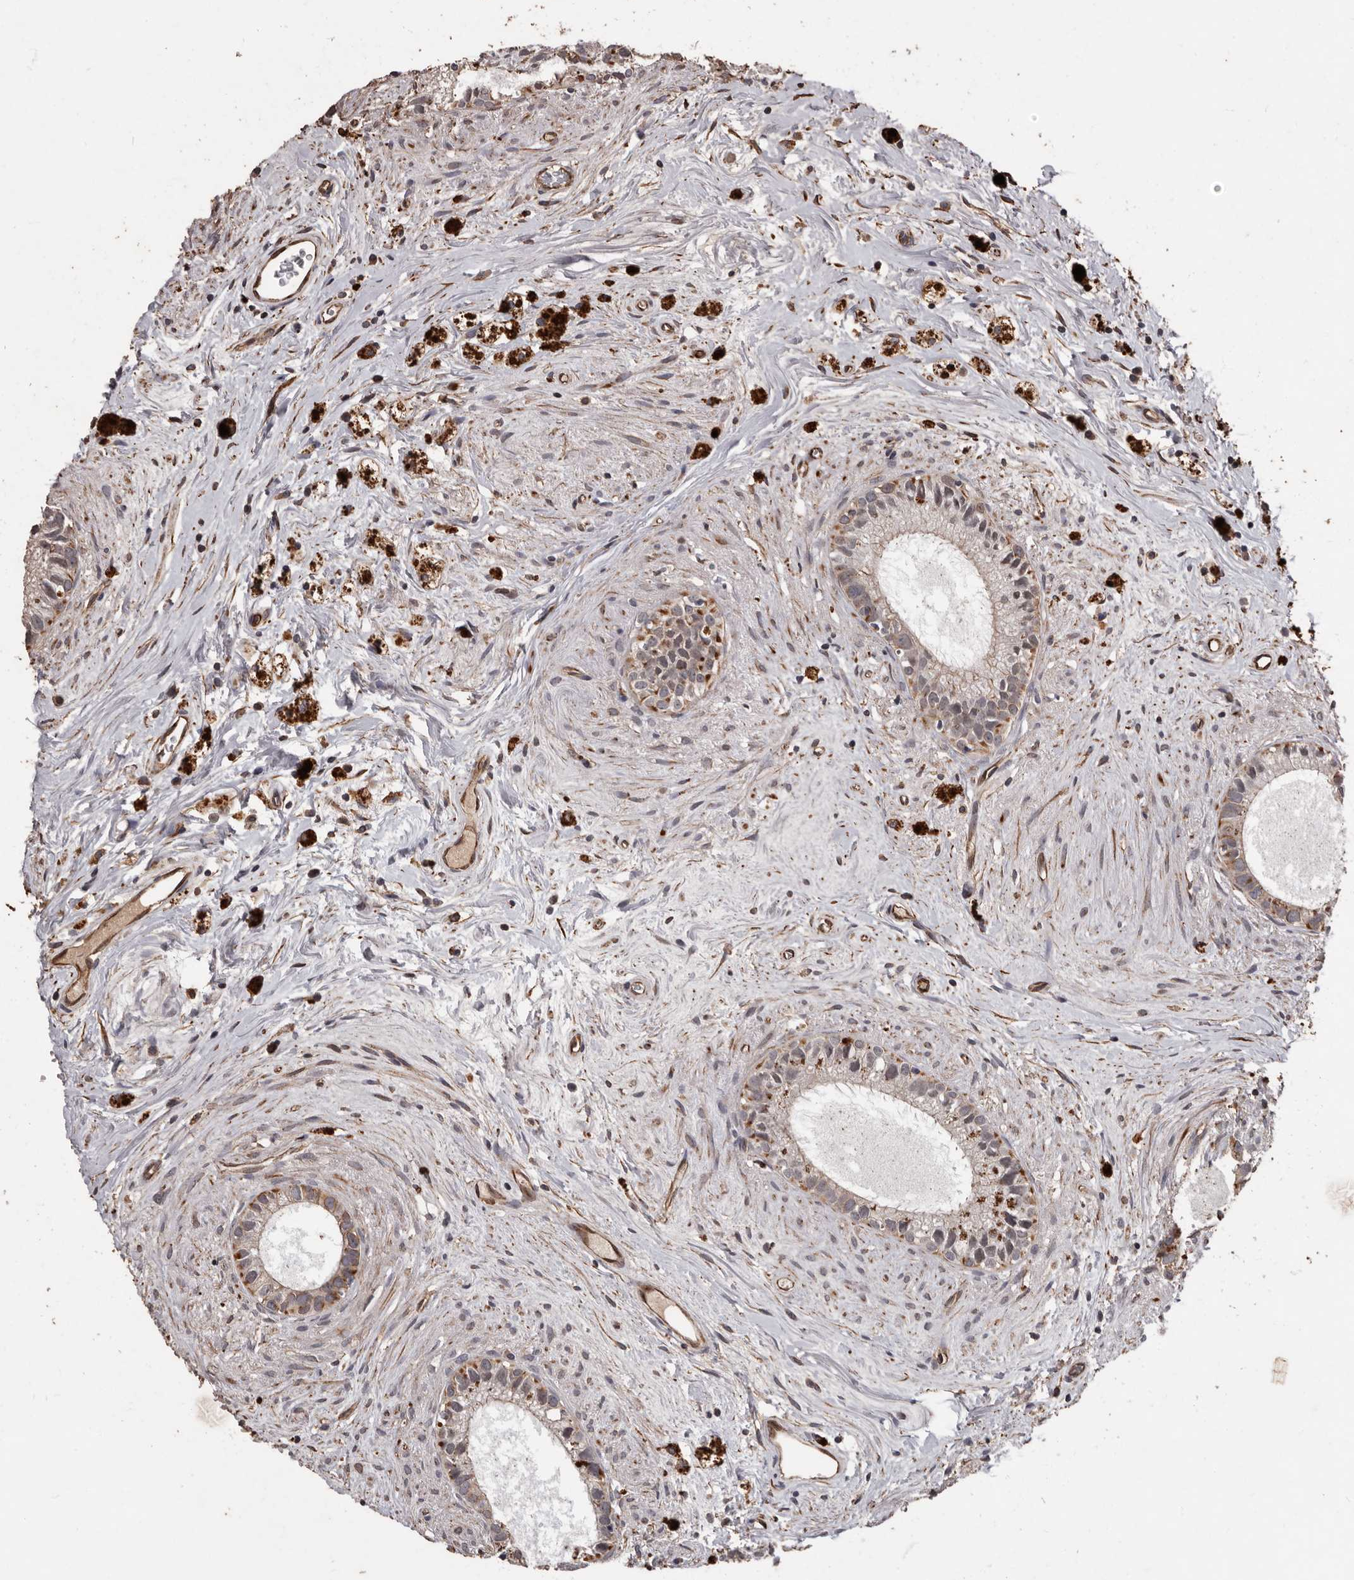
{"staining": {"intensity": "moderate", "quantity": "25%-75%", "location": "cytoplasmic/membranous"}, "tissue": "epididymis", "cell_type": "Glandular cells", "image_type": "normal", "snomed": [{"axis": "morphology", "description": "Normal tissue, NOS"}, {"axis": "topography", "description": "Epididymis"}], "caption": "Immunohistochemistry (IHC) of benign human epididymis exhibits medium levels of moderate cytoplasmic/membranous staining in about 25%-75% of glandular cells. (IHC, brightfield microscopy, high magnification).", "gene": "BRAT1", "patient": {"sex": "male", "age": 80}}